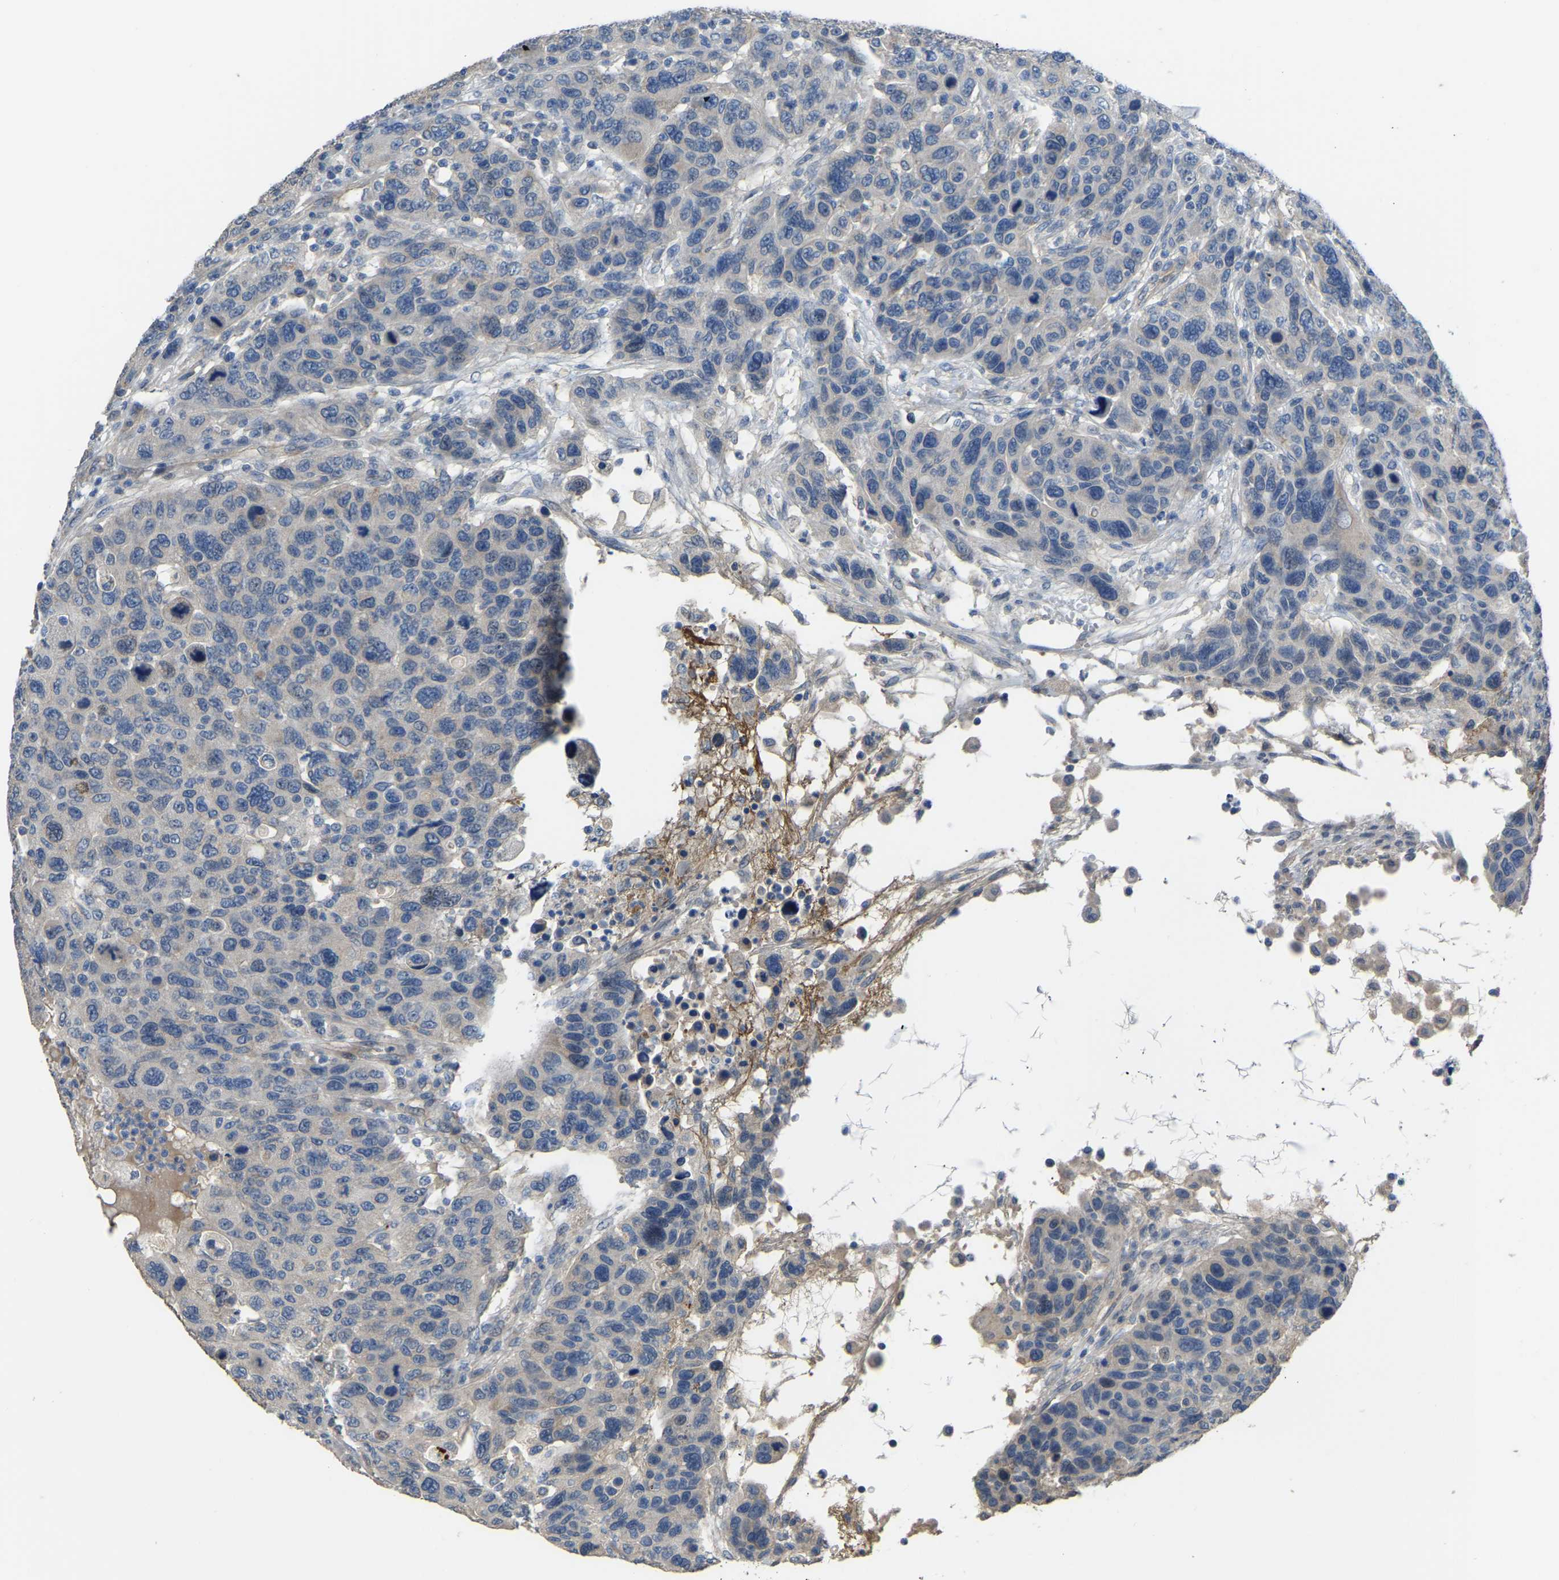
{"staining": {"intensity": "negative", "quantity": "none", "location": "none"}, "tissue": "breast cancer", "cell_type": "Tumor cells", "image_type": "cancer", "snomed": [{"axis": "morphology", "description": "Duct carcinoma"}, {"axis": "topography", "description": "Breast"}], "caption": "Tumor cells show no significant staining in breast cancer.", "gene": "HIGD2B", "patient": {"sex": "female", "age": 37}}